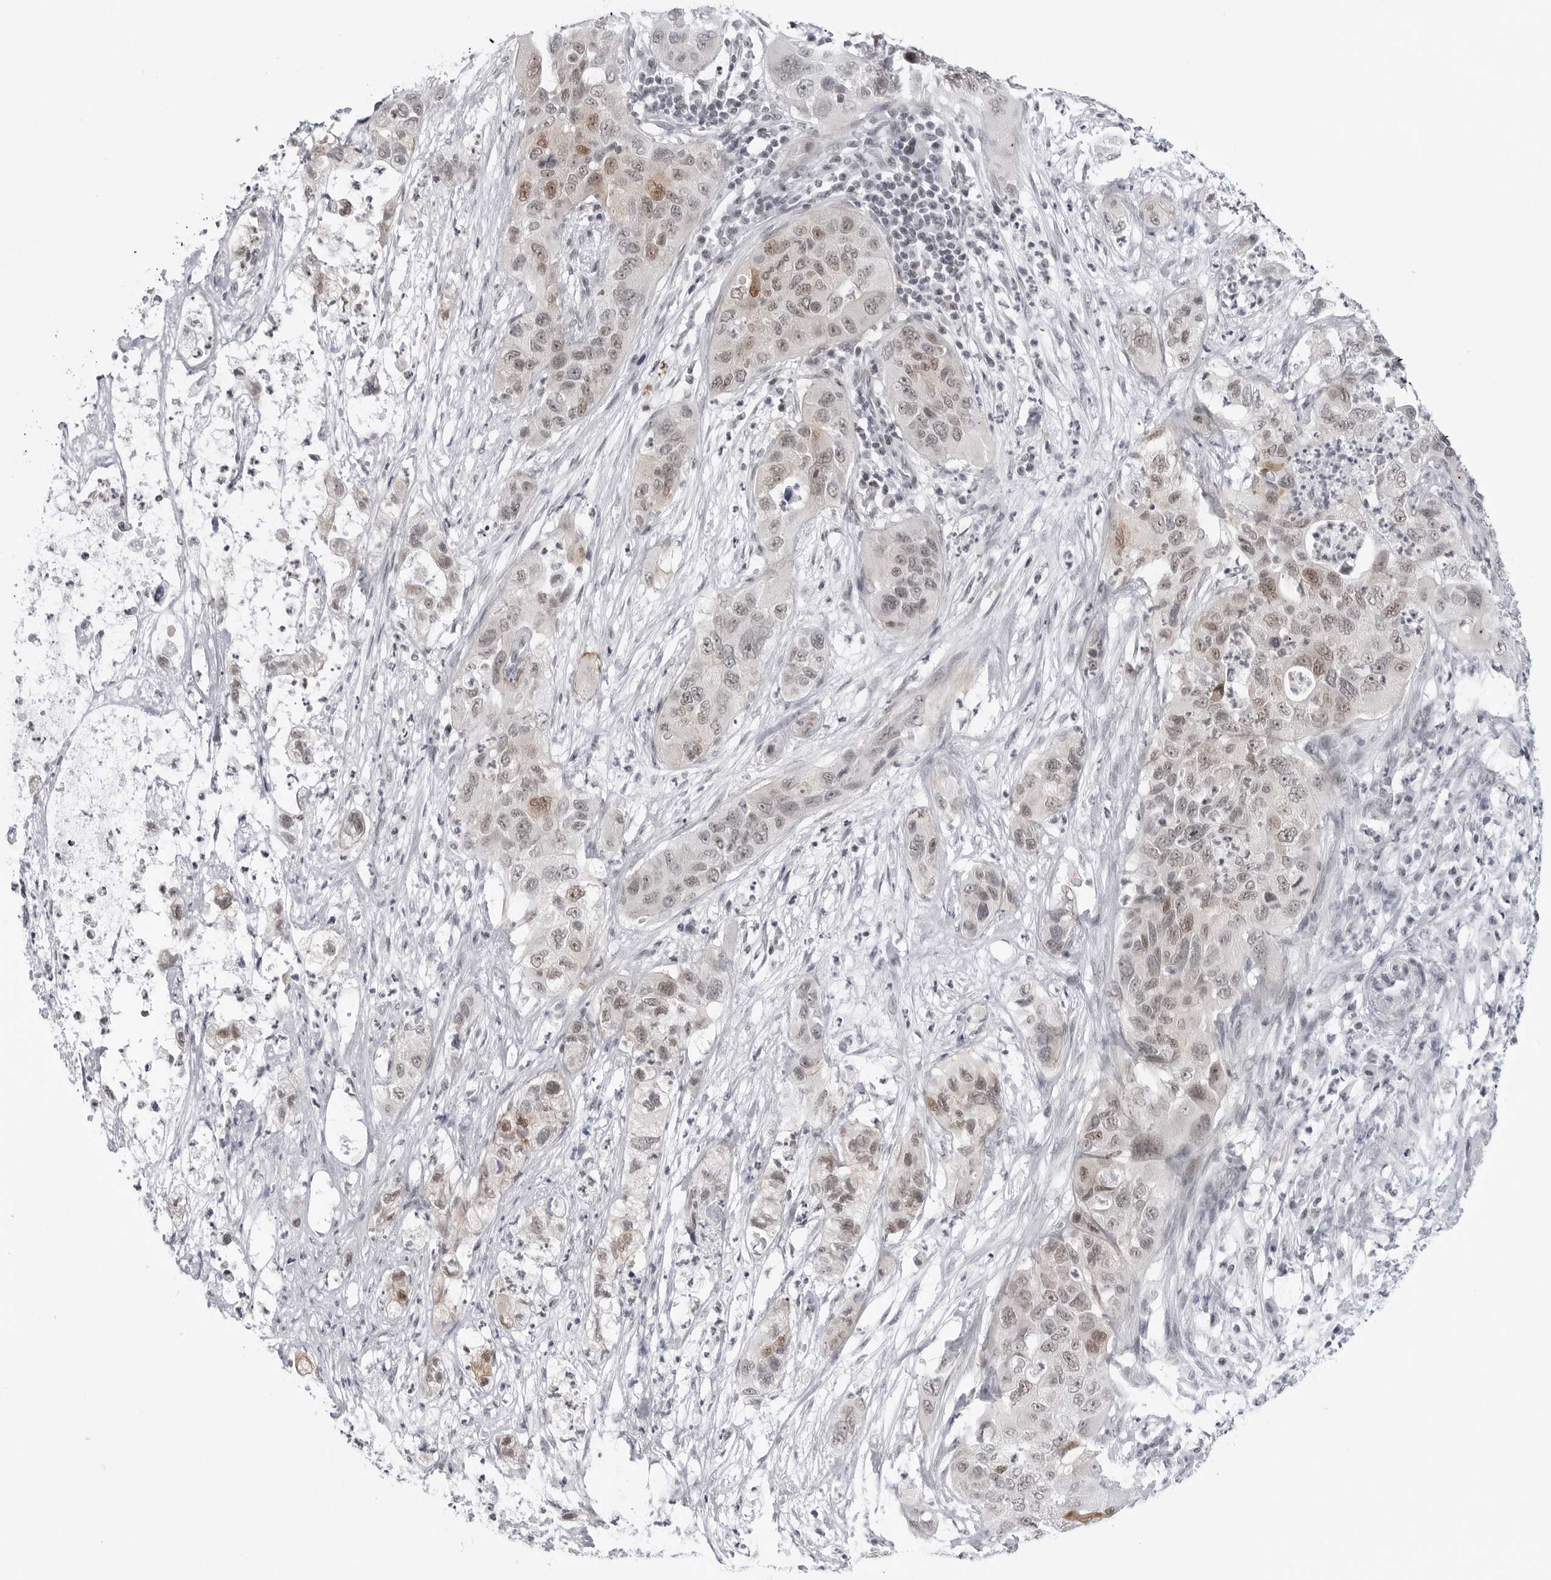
{"staining": {"intensity": "weak", "quantity": "25%-75%", "location": "nuclear"}, "tissue": "pancreatic cancer", "cell_type": "Tumor cells", "image_type": "cancer", "snomed": [{"axis": "morphology", "description": "Adenocarcinoma, NOS"}, {"axis": "topography", "description": "Pancreas"}], "caption": "Brown immunohistochemical staining in human pancreatic cancer demonstrates weak nuclear staining in approximately 25%-75% of tumor cells.", "gene": "TRIM66", "patient": {"sex": "female", "age": 78}}